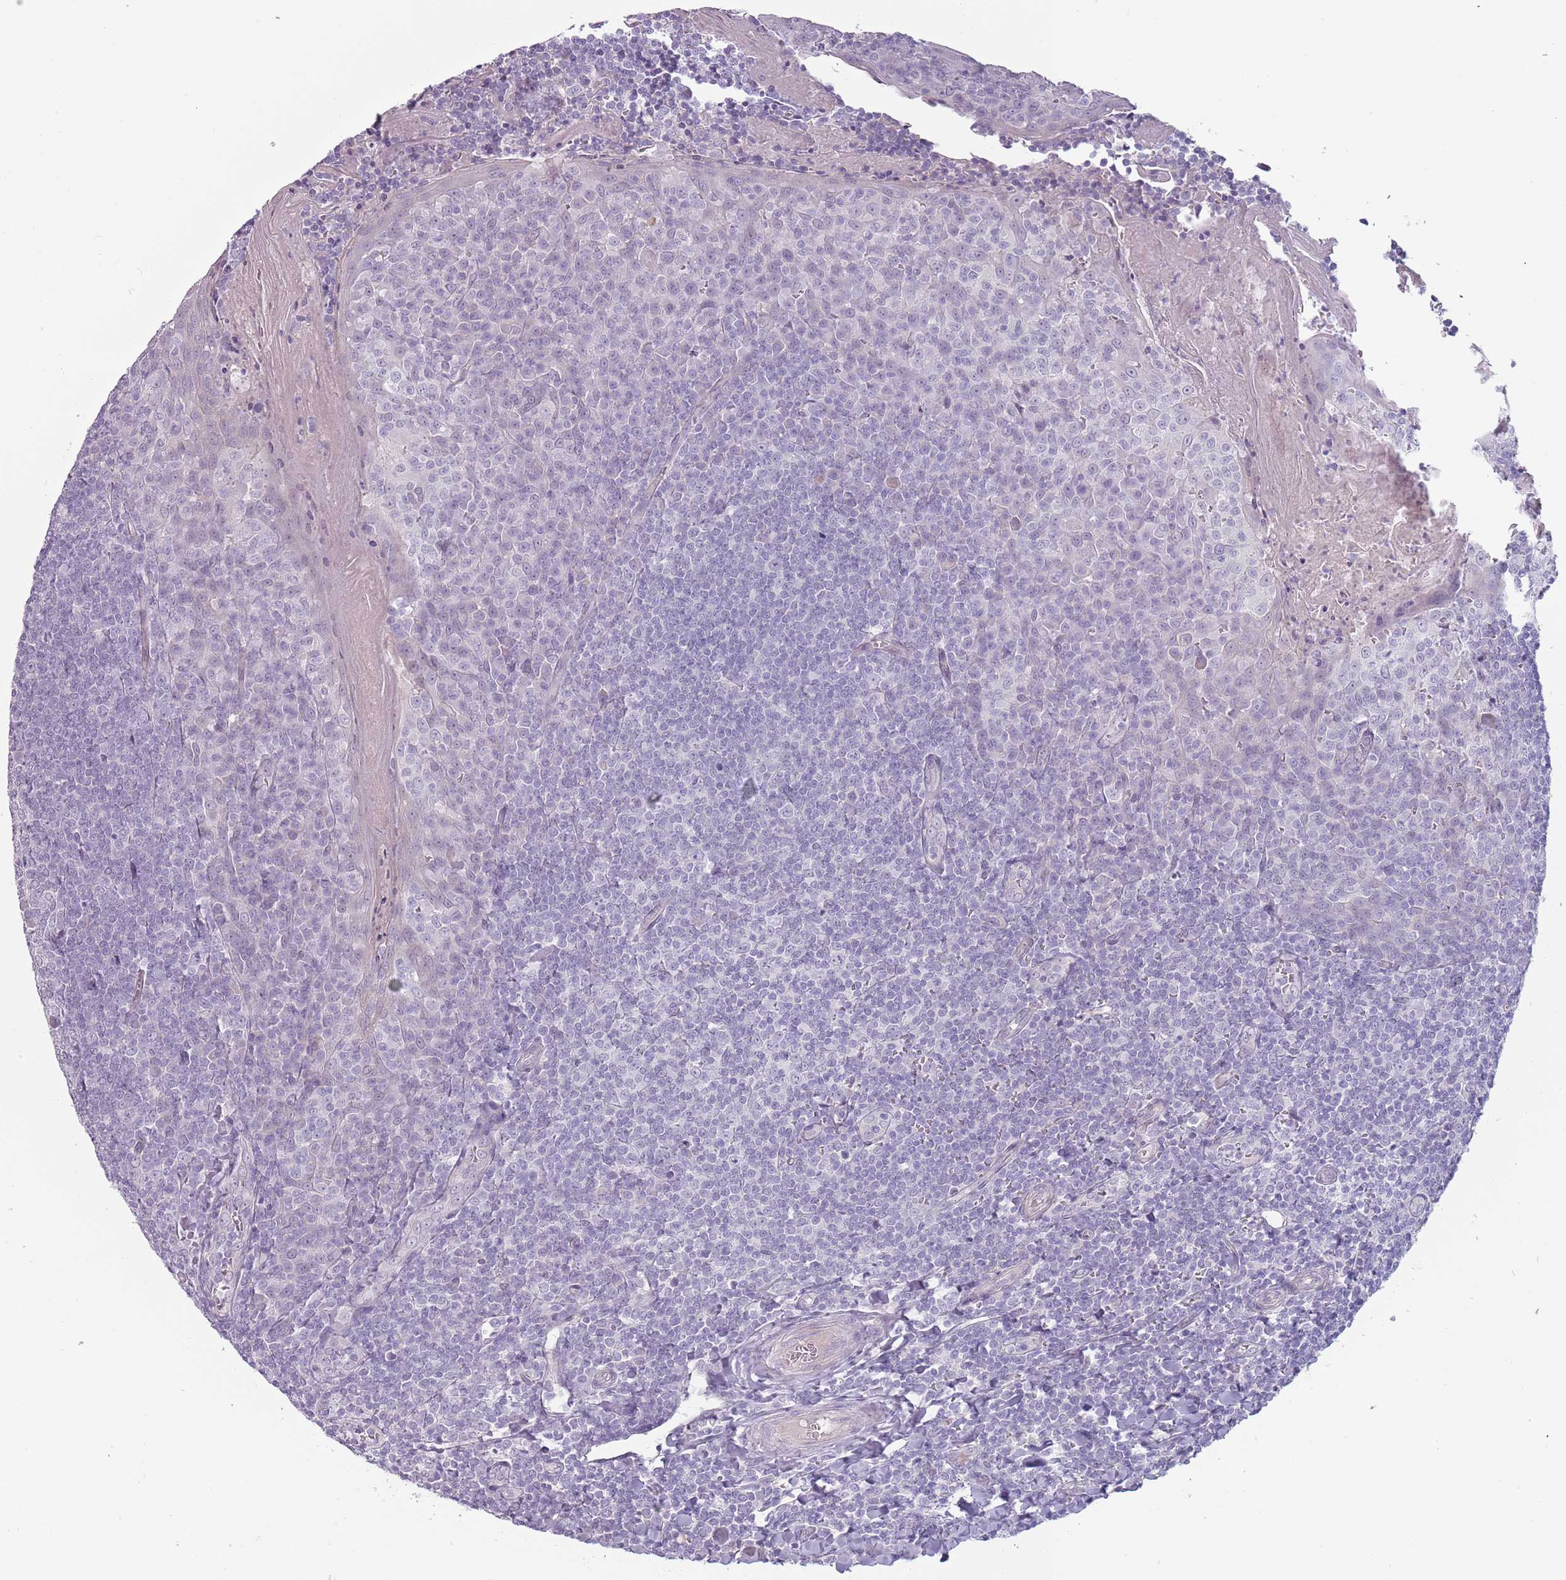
{"staining": {"intensity": "negative", "quantity": "none", "location": "none"}, "tissue": "tonsil", "cell_type": "Germinal center cells", "image_type": "normal", "snomed": [{"axis": "morphology", "description": "Normal tissue, NOS"}, {"axis": "topography", "description": "Tonsil"}], "caption": "Germinal center cells are negative for protein expression in normal human tonsil.", "gene": "RFX2", "patient": {"sex": "male", "age": 27}}